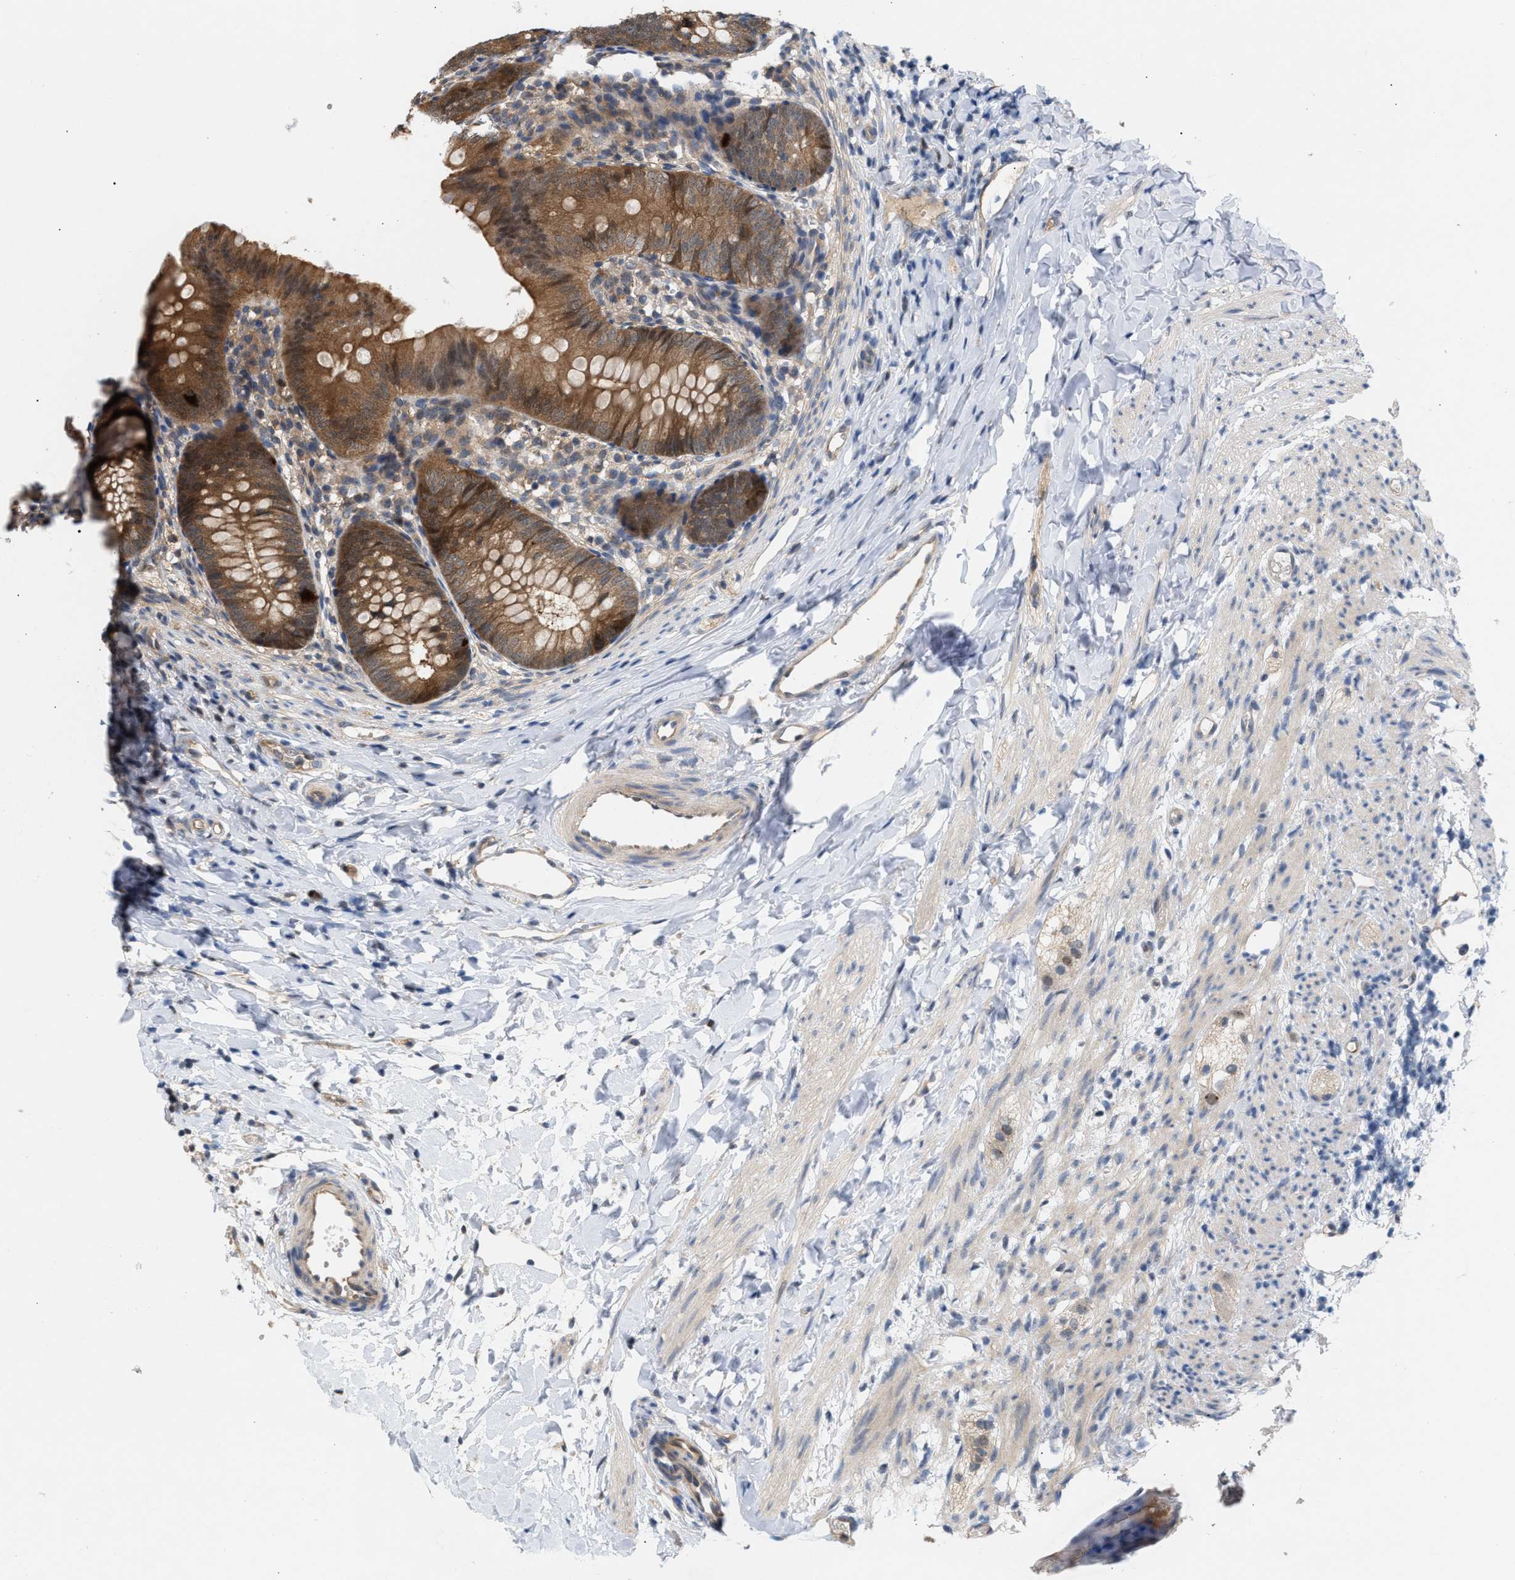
{"staining": {"intensity": "moderate", "quantity": ">75%", "location": "cytoplasmic/membranous,nuclear"}, "tissue": "appendix", "cell_type": "Glandular cells", "image_type": "normal", "snomed": [{"axis": "morphology", "description": "Normal tissue, NOS"}, {"axis": "topography", "description": "Appendix"}], "caption": "This is an image of immunohistochemistry (IHC) staining of unremarkable appendix, which shows moderate staining in the cytoplasmic/membranous,nuclear of glandular cells.", "gene": "GLOD4", "patient": {"sex": "male", "age": 1}}